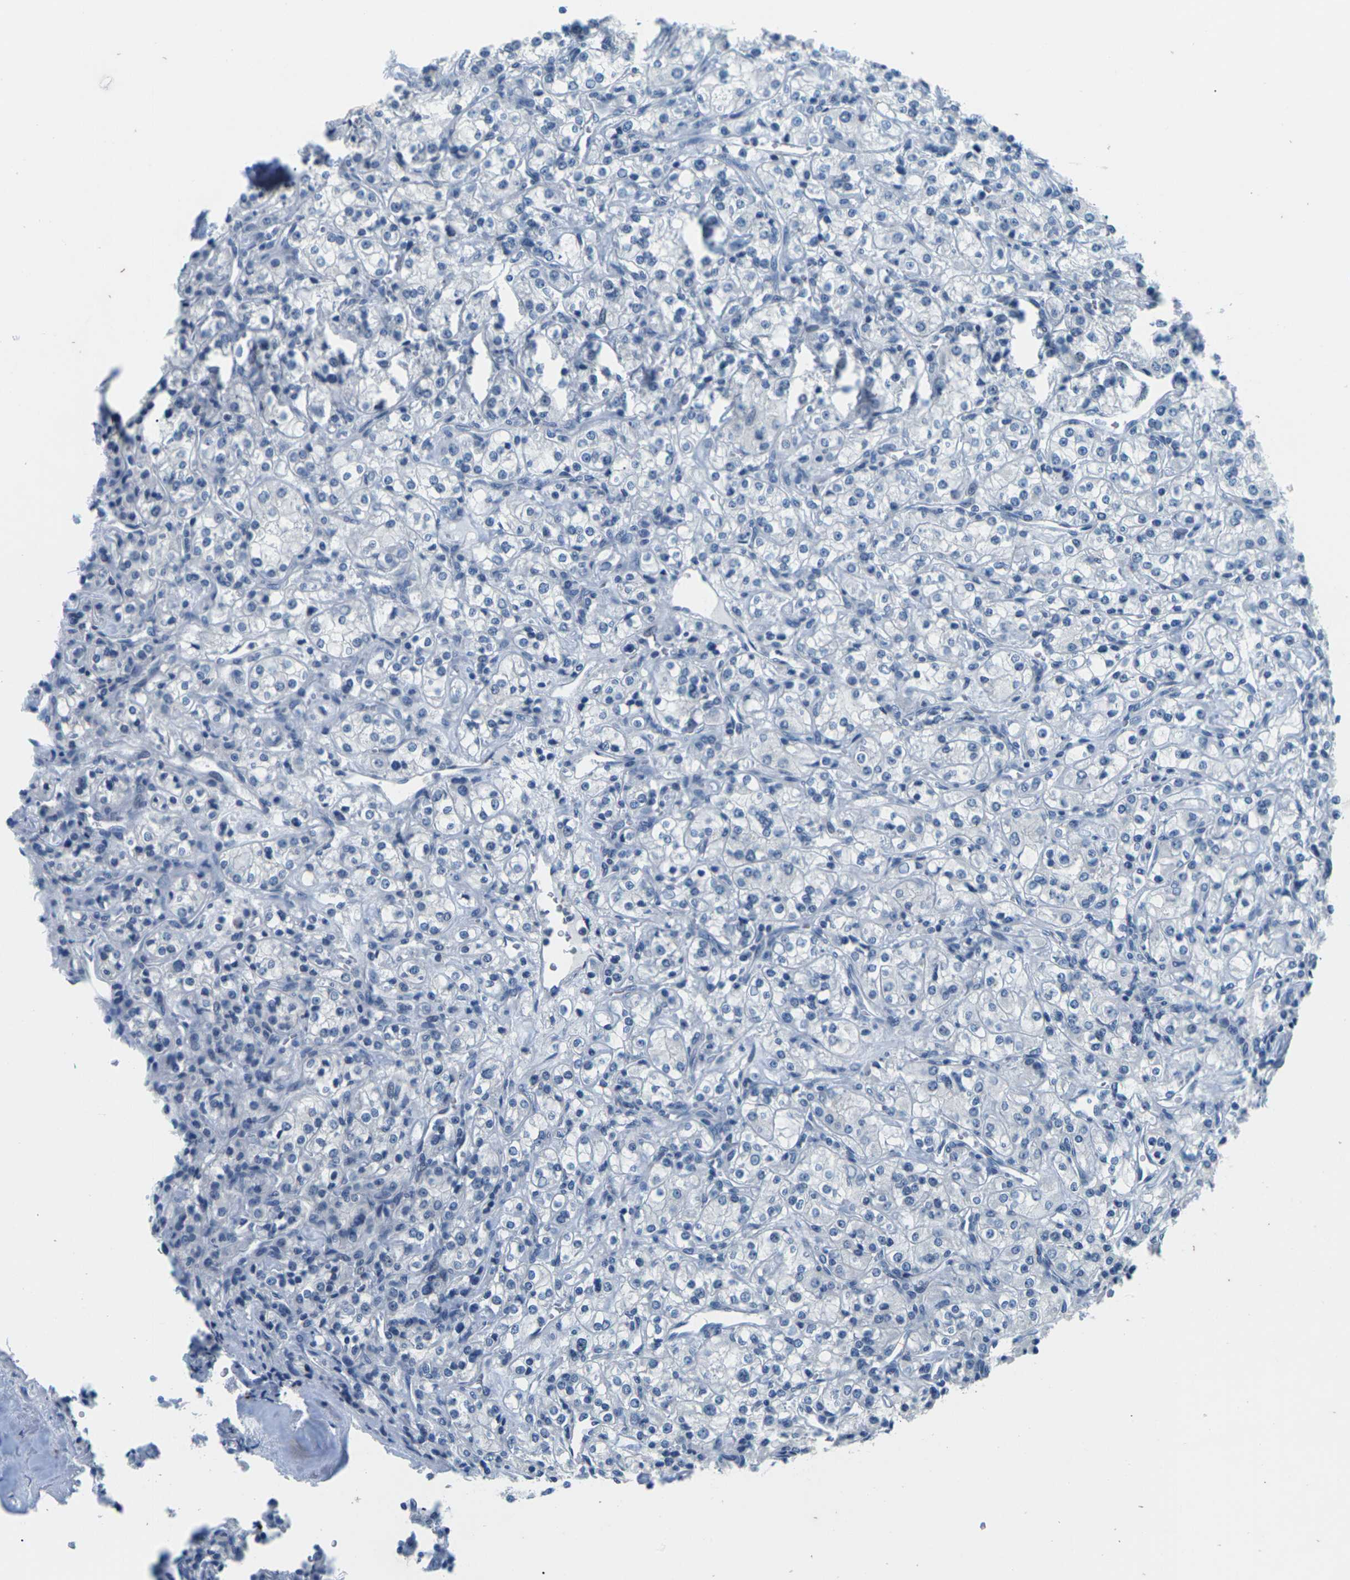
{"staining": {"intensity": "negative", "quantity": "none", "location": "none"}, "tissue": "renal cancer", "cell_type": "Tumor cells", "image_type": "cancer", "snomed": [{"axis": "morphology", "description": "Adenocarcinoma, NOS"}, {"axis": "topography", "description": "Kidney"}], "caption": "Tumor cells show no significant positivity in adenocarcinoma (renal).", "gene": "UMOD", "patient": {"sex": "male", "age": 77}}